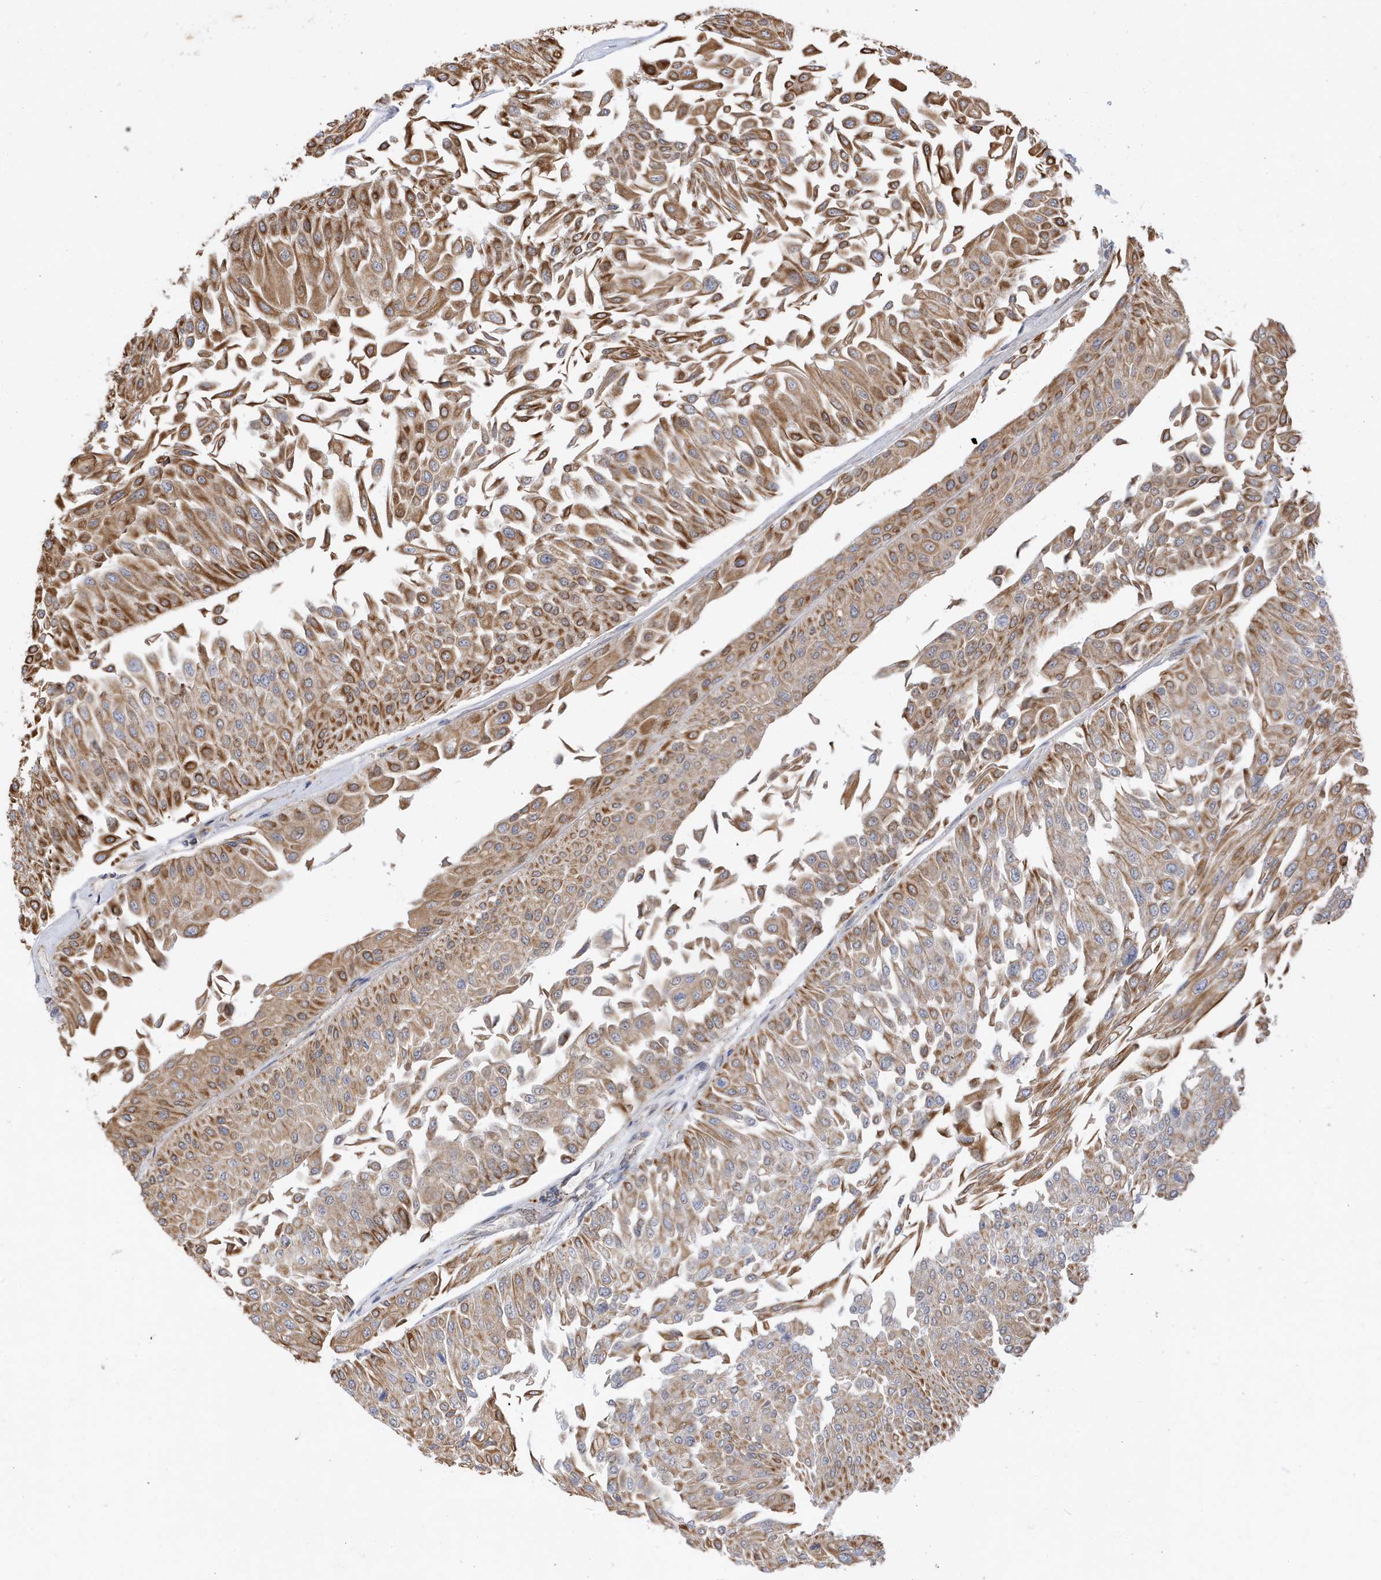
{"staining": {"intensity": "moderate", "quantity": ">75%", "location": "cytoplasmic/membranous"}, "tissue": "urothelial cancer", "cell_type": "Tumor cells", "image_type": "cancer", "snomed": [{"axis": "morphology", "description": "Urothelial carcinoma, Low grade"}, {"axis": "topography", "description": "Urinary bladder"}], "caption": "This is a photomicrograph of immunohistochemistry staining of urothelial cancer, which shows moderate positivity in the cytoplasmic/membranous of tumor cells.", "gene": "ZNF507", "patient": {"sex": "male", "age": 67}}